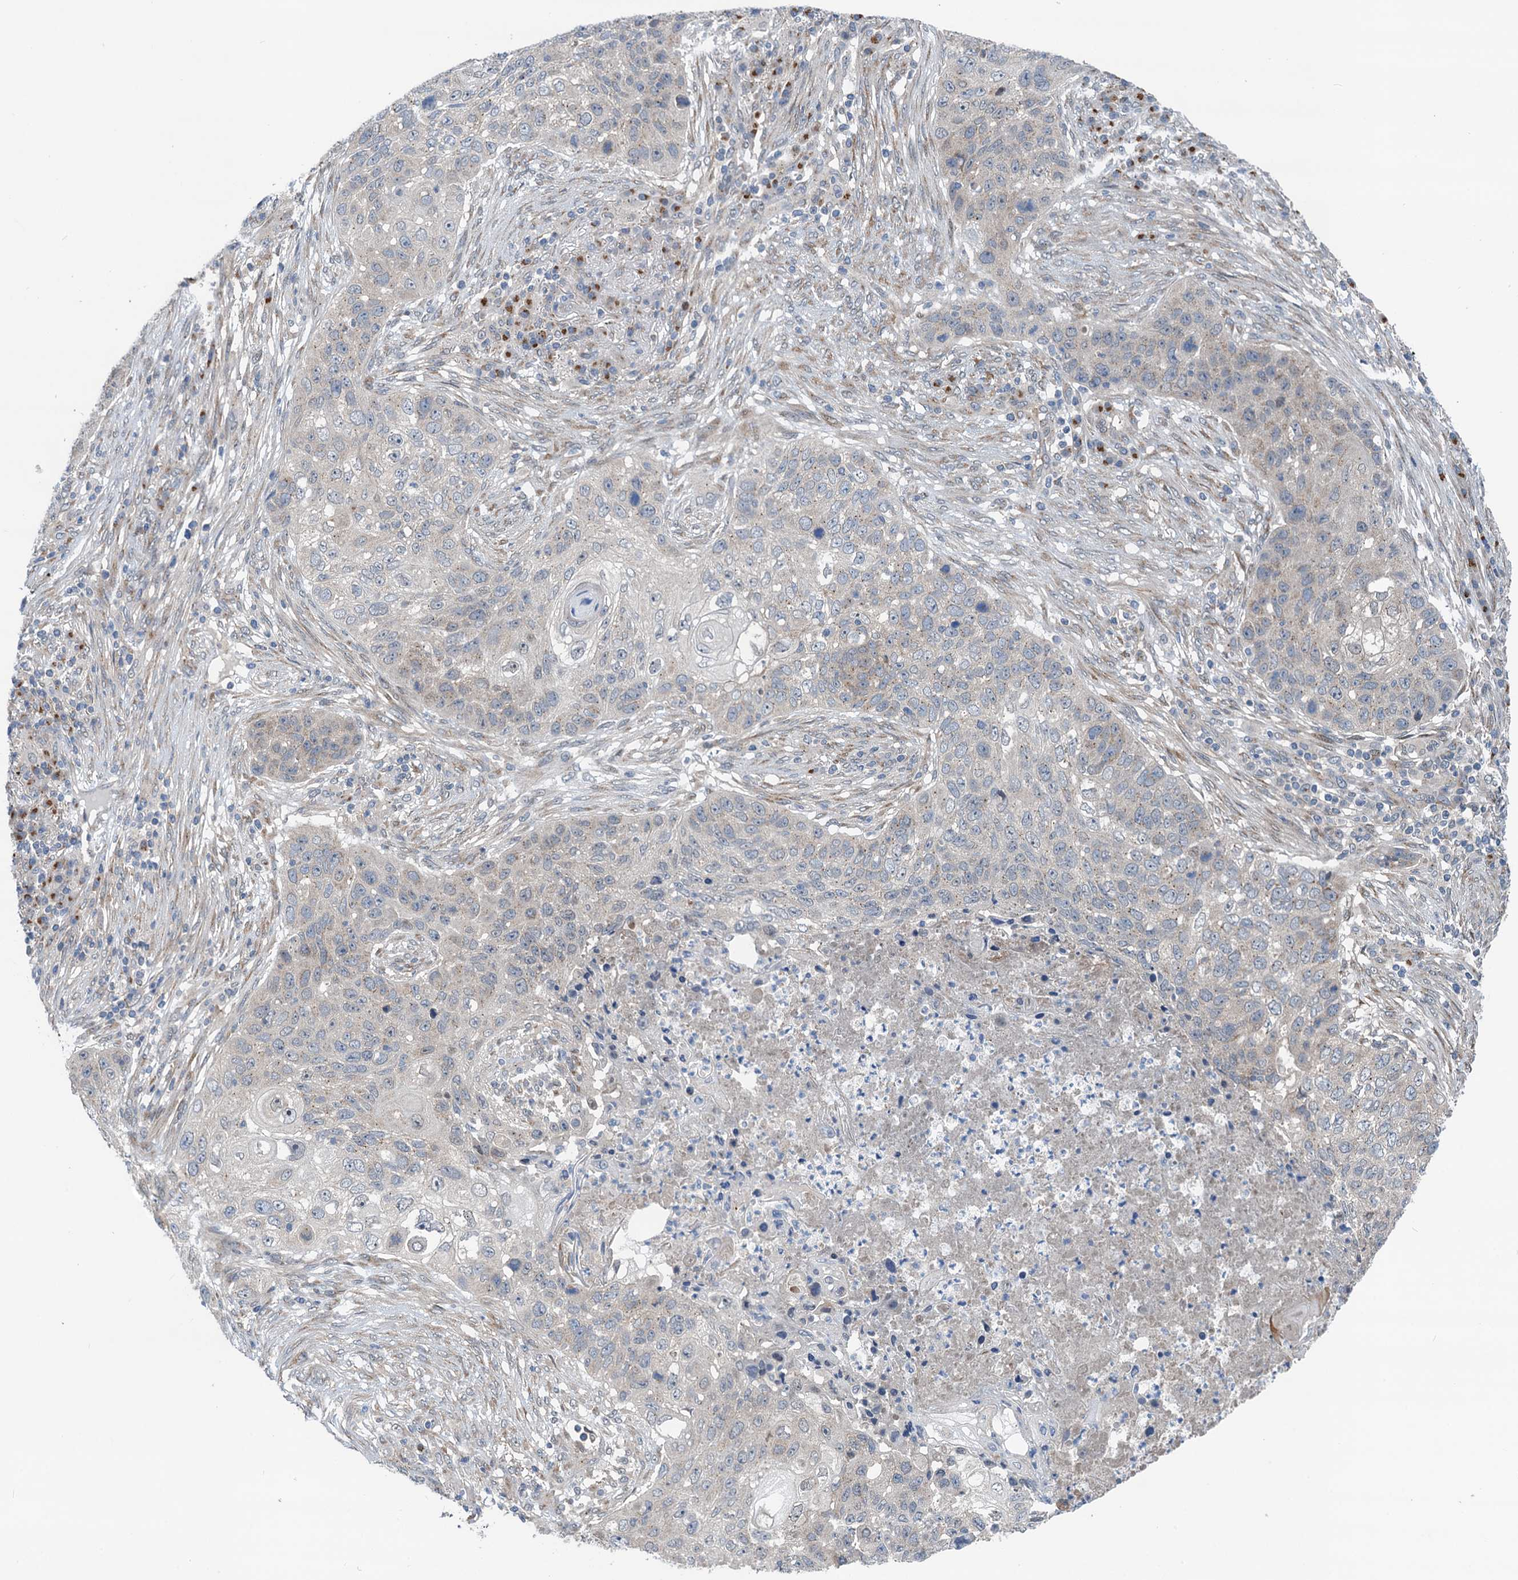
{"staining": {"intensity": "negative", "quantity": "none", "location": "none"}, "tissue": "lung cancer", "cell_type": "Tumor cells", "image_type": "cancer", "snomed": [{"axis": "morphology", "description": "Squamous cell carcinoma, NOS"}, {"axis": "topography", "description": "Lung"}], "caption": "A high-resolution photomicrograph shows IHC staining of lung cancer (squamous cell carcinoma), which shows no significant staining in tumor cells. (IHC, brightfield microscopy, high magnification).", "gene": "DYNC2I2", "patient": {"sex": "female", "age": 63}}